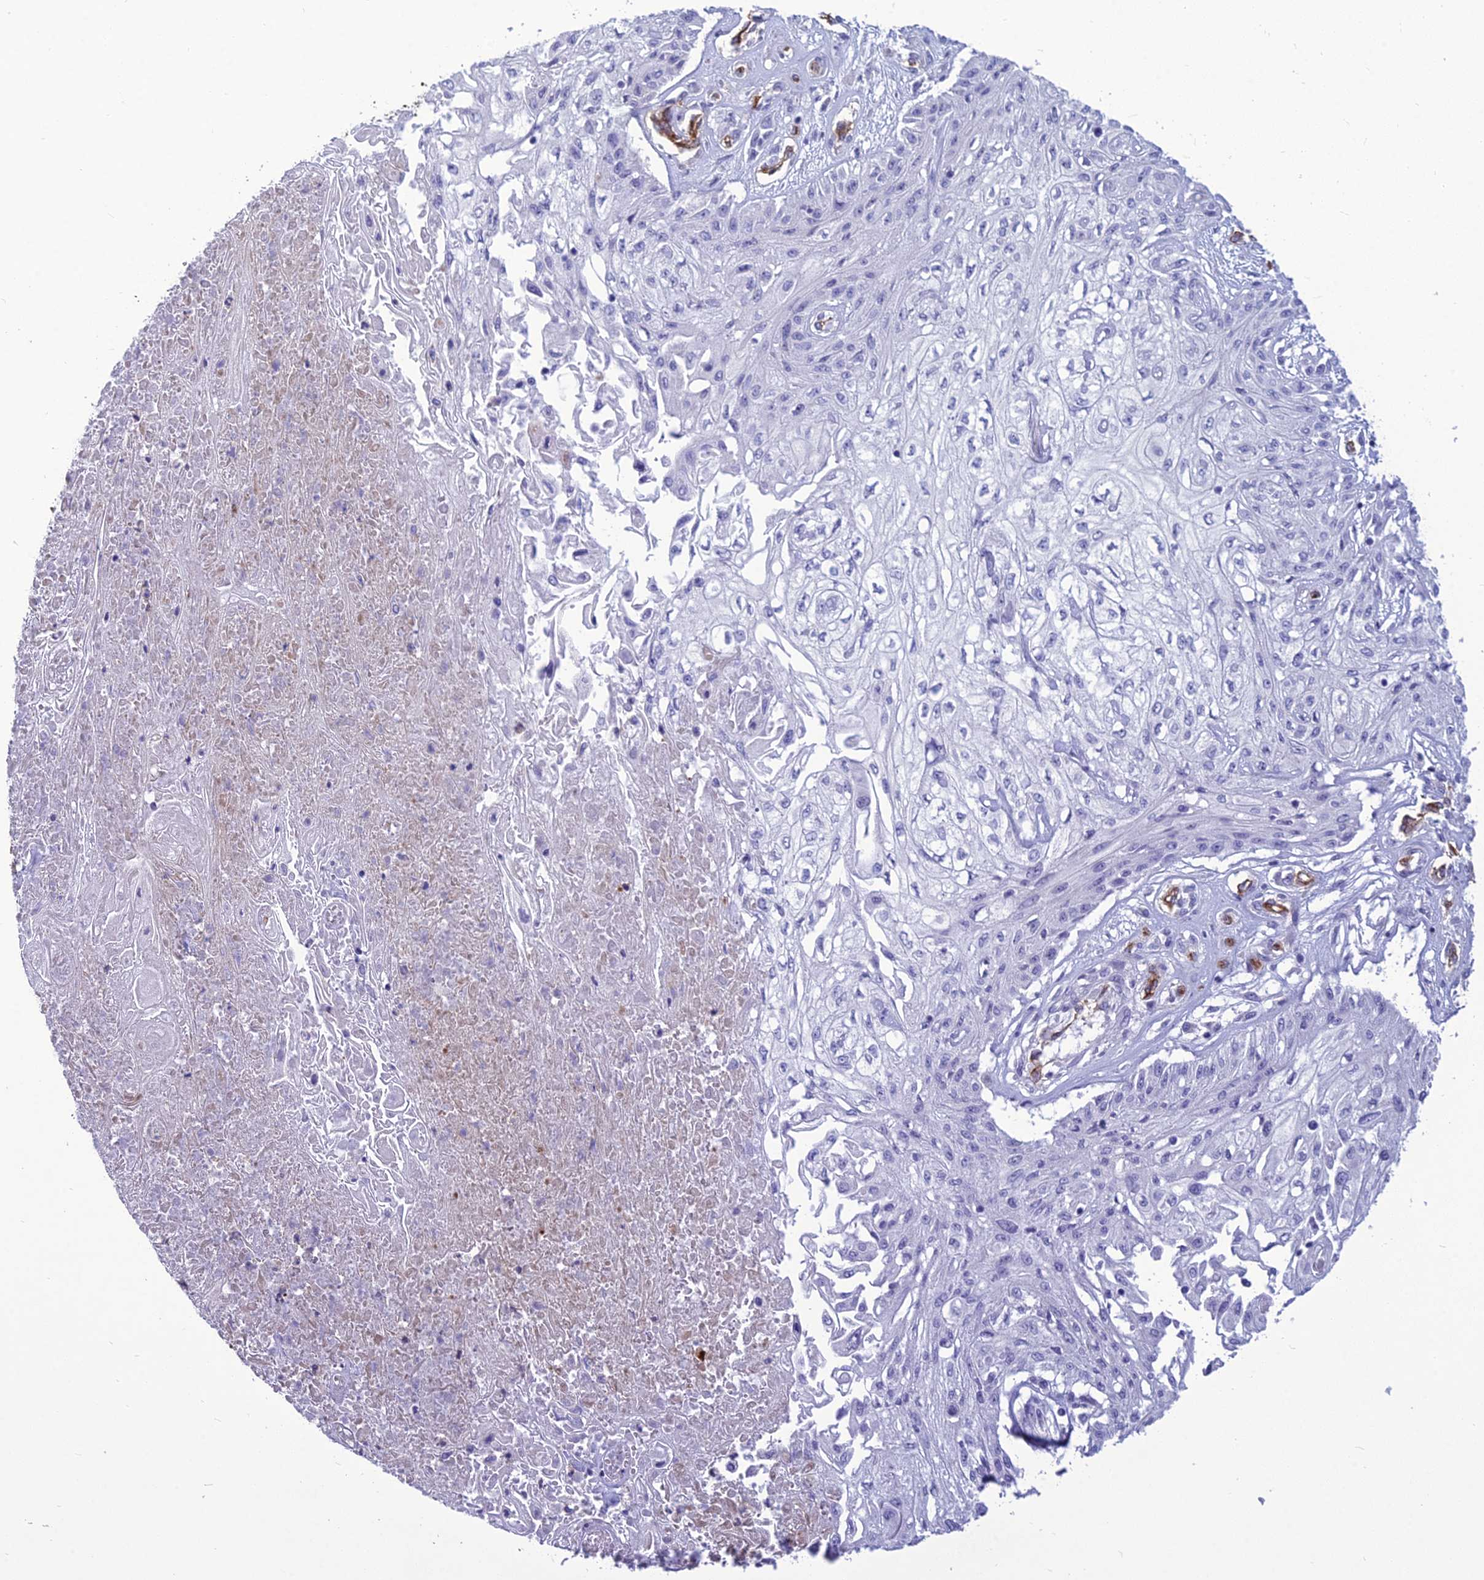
{"staining": {"intensity": "negative", "quantity": "none", "location": "none"}, "tissue": "skin cancer", "cell_type": "Tumor cells", "image_type": "cancer", "snomed": [{"axis": "morphology", "description": "Squamous cell carcinoma, NOS"}, {"axis": "morphology", "description": "Squamous cell carcinoma, metastatic, NOS"}, {"axis": "topography", "description": "Skin"}, {"axis": "topography", "description": "Lymph node"}], "caption": "Metastatic squamous cell carcinoma (skin) stained for a protein using IHC exhibits no staining tumor cells.", "gene": "BBS7", "patient": {"sex": "male", "age": 75}}